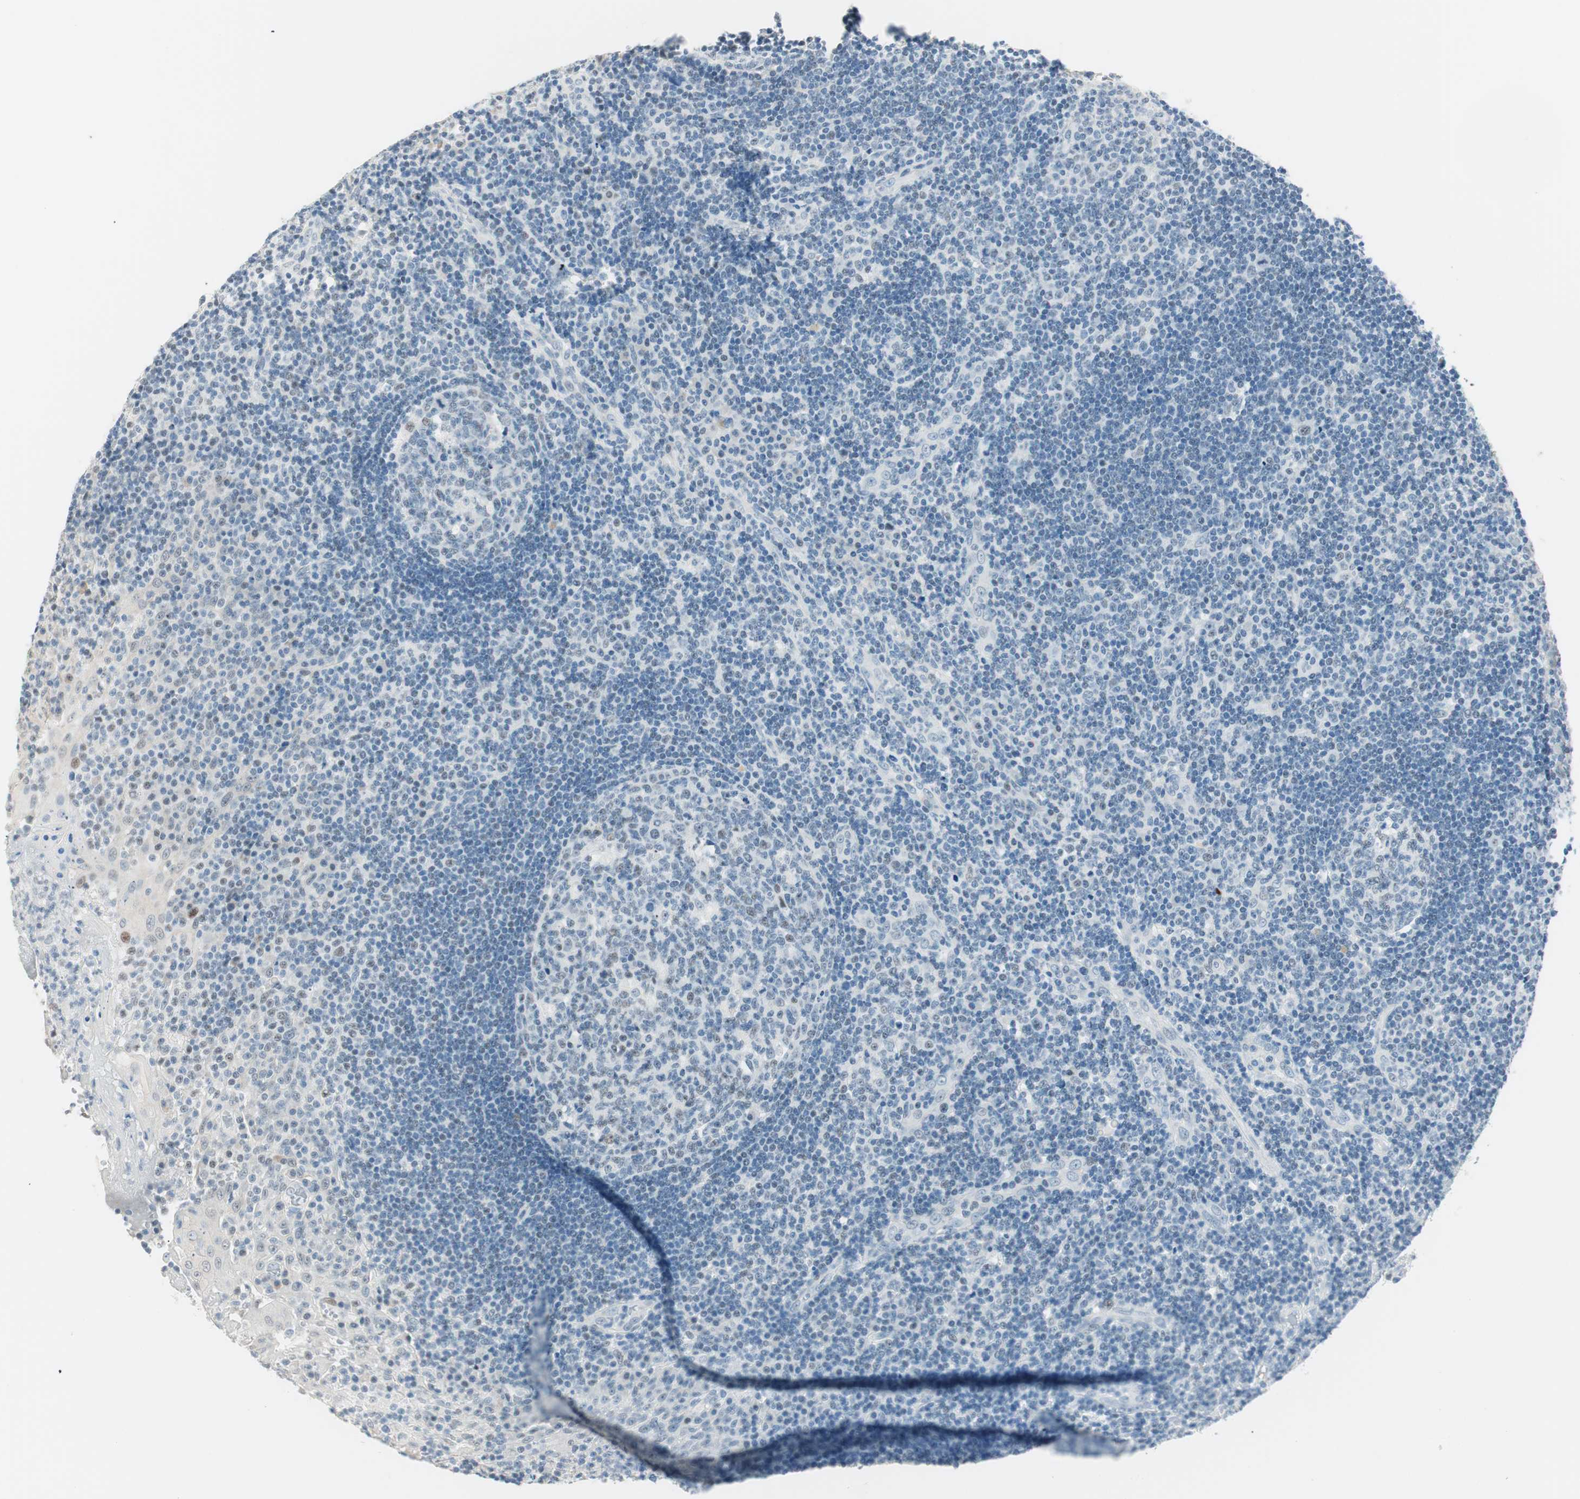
{"staining": {"intensity": "negative", "quantity": "none", "location": "none"}, "tissue": "tonsil", "cell_type": "Germinal center cells", "image_type": "normal", "snomed": [{"axis": "morphology", "description": "Normal tissue, NOS"}, {"axis": "topography", "description": "Tonsil"}], "caption": "This is a photomicrograph of IHC staining of normal tonsil, which shows no staining in germinal center cells.", "gene": "HOXB13", "patient": {"sex": "female", "age": 40}}